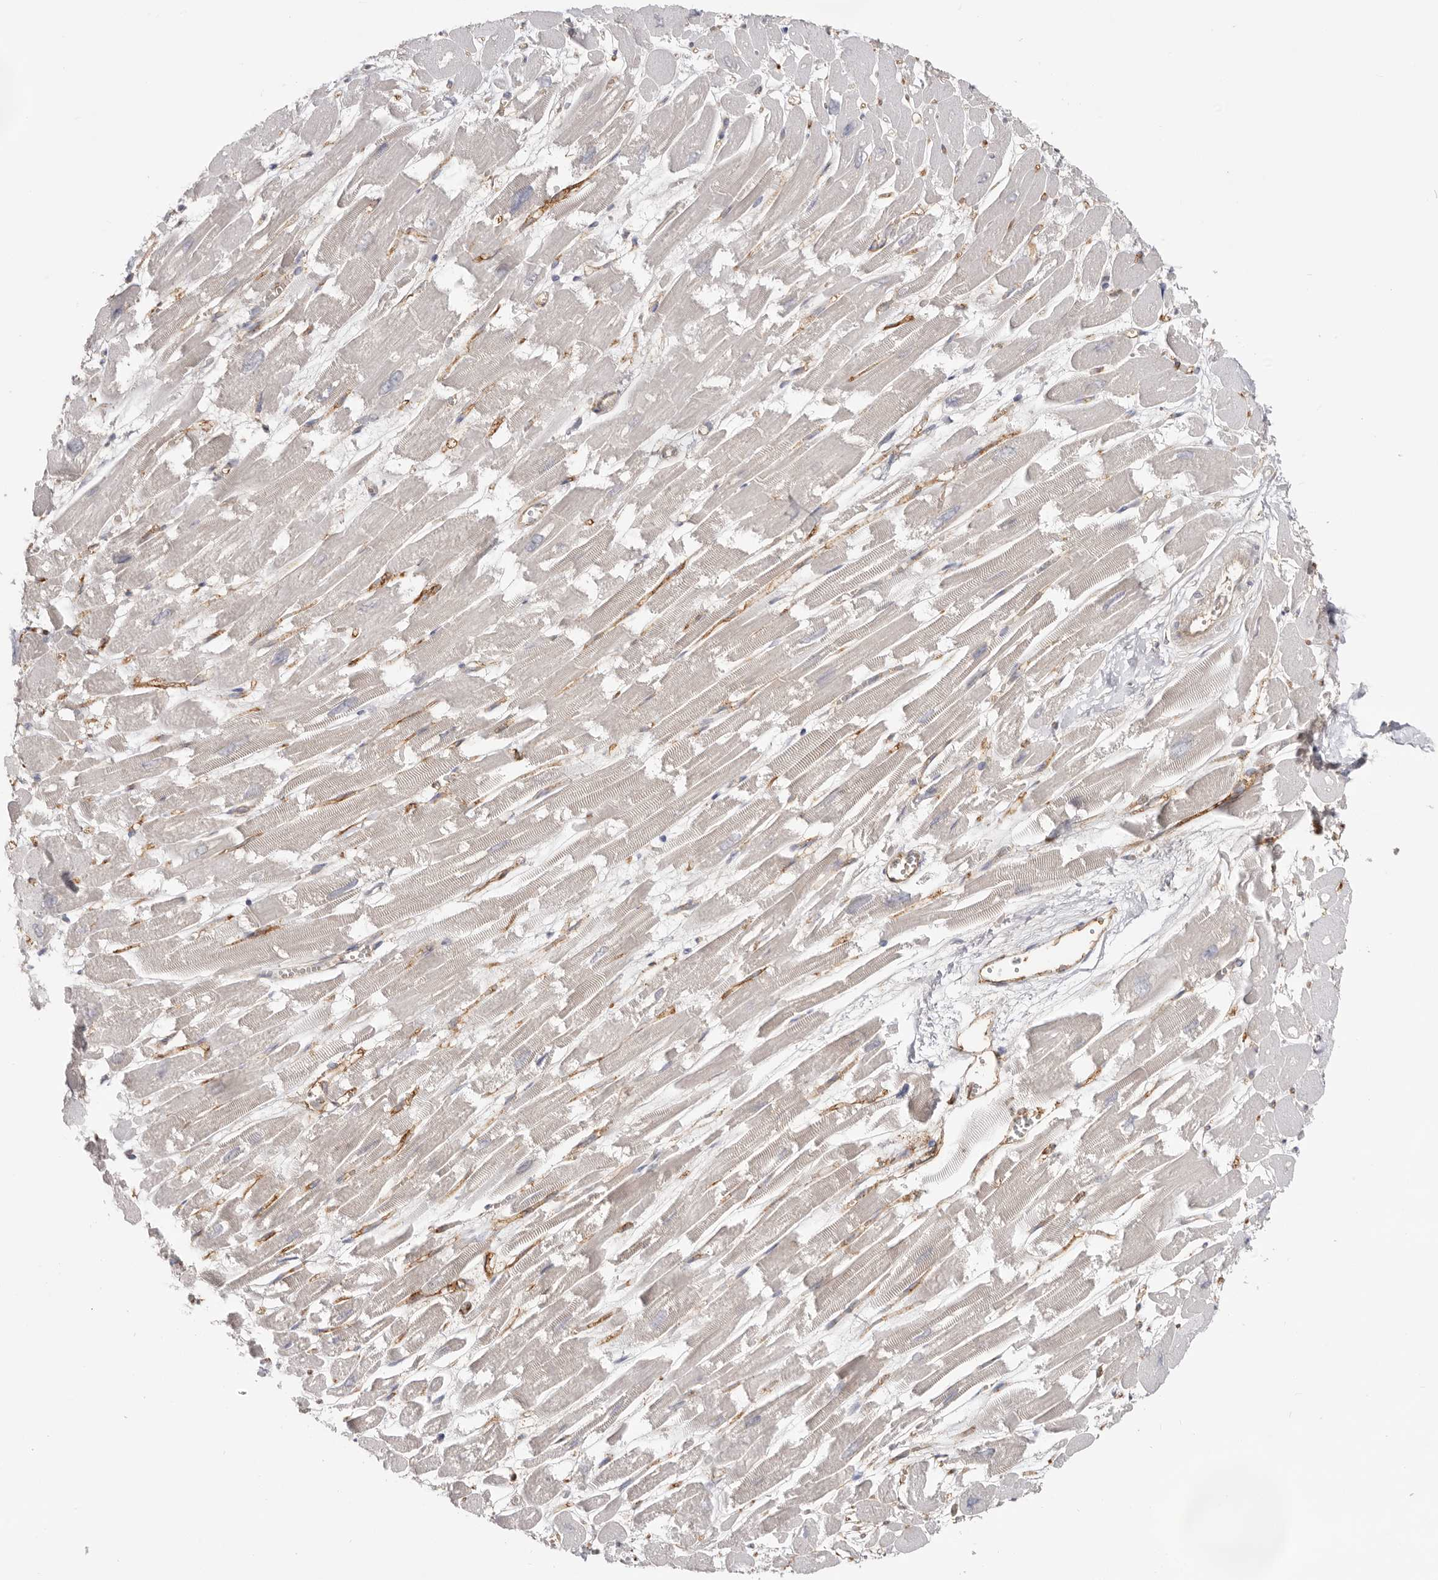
{"staining": {"intensity": "moderate", "quantity": "<25%", "location": "cytoplasmic/membranous"}, "tissue": "heart muscle", "cell_type": "Cardiomyocytes", "image_type": "normal", "snomed": [{"axis": "morphology", "description": "Normal tissue, NOS"}, {"axis": "topography", "description": "Heart"}], "caption": "Protein staining reveals moderate cytoplasmic/membranous expression in approximately <25% of cardiomyocytes in benign heart muscle. Using DAB (brown) and hematoxylin (blue) stains, captured at high magnification using brightfield microscopy.", "gene": "LRRC66", "patient": {"sex": "male", "age": 54}}